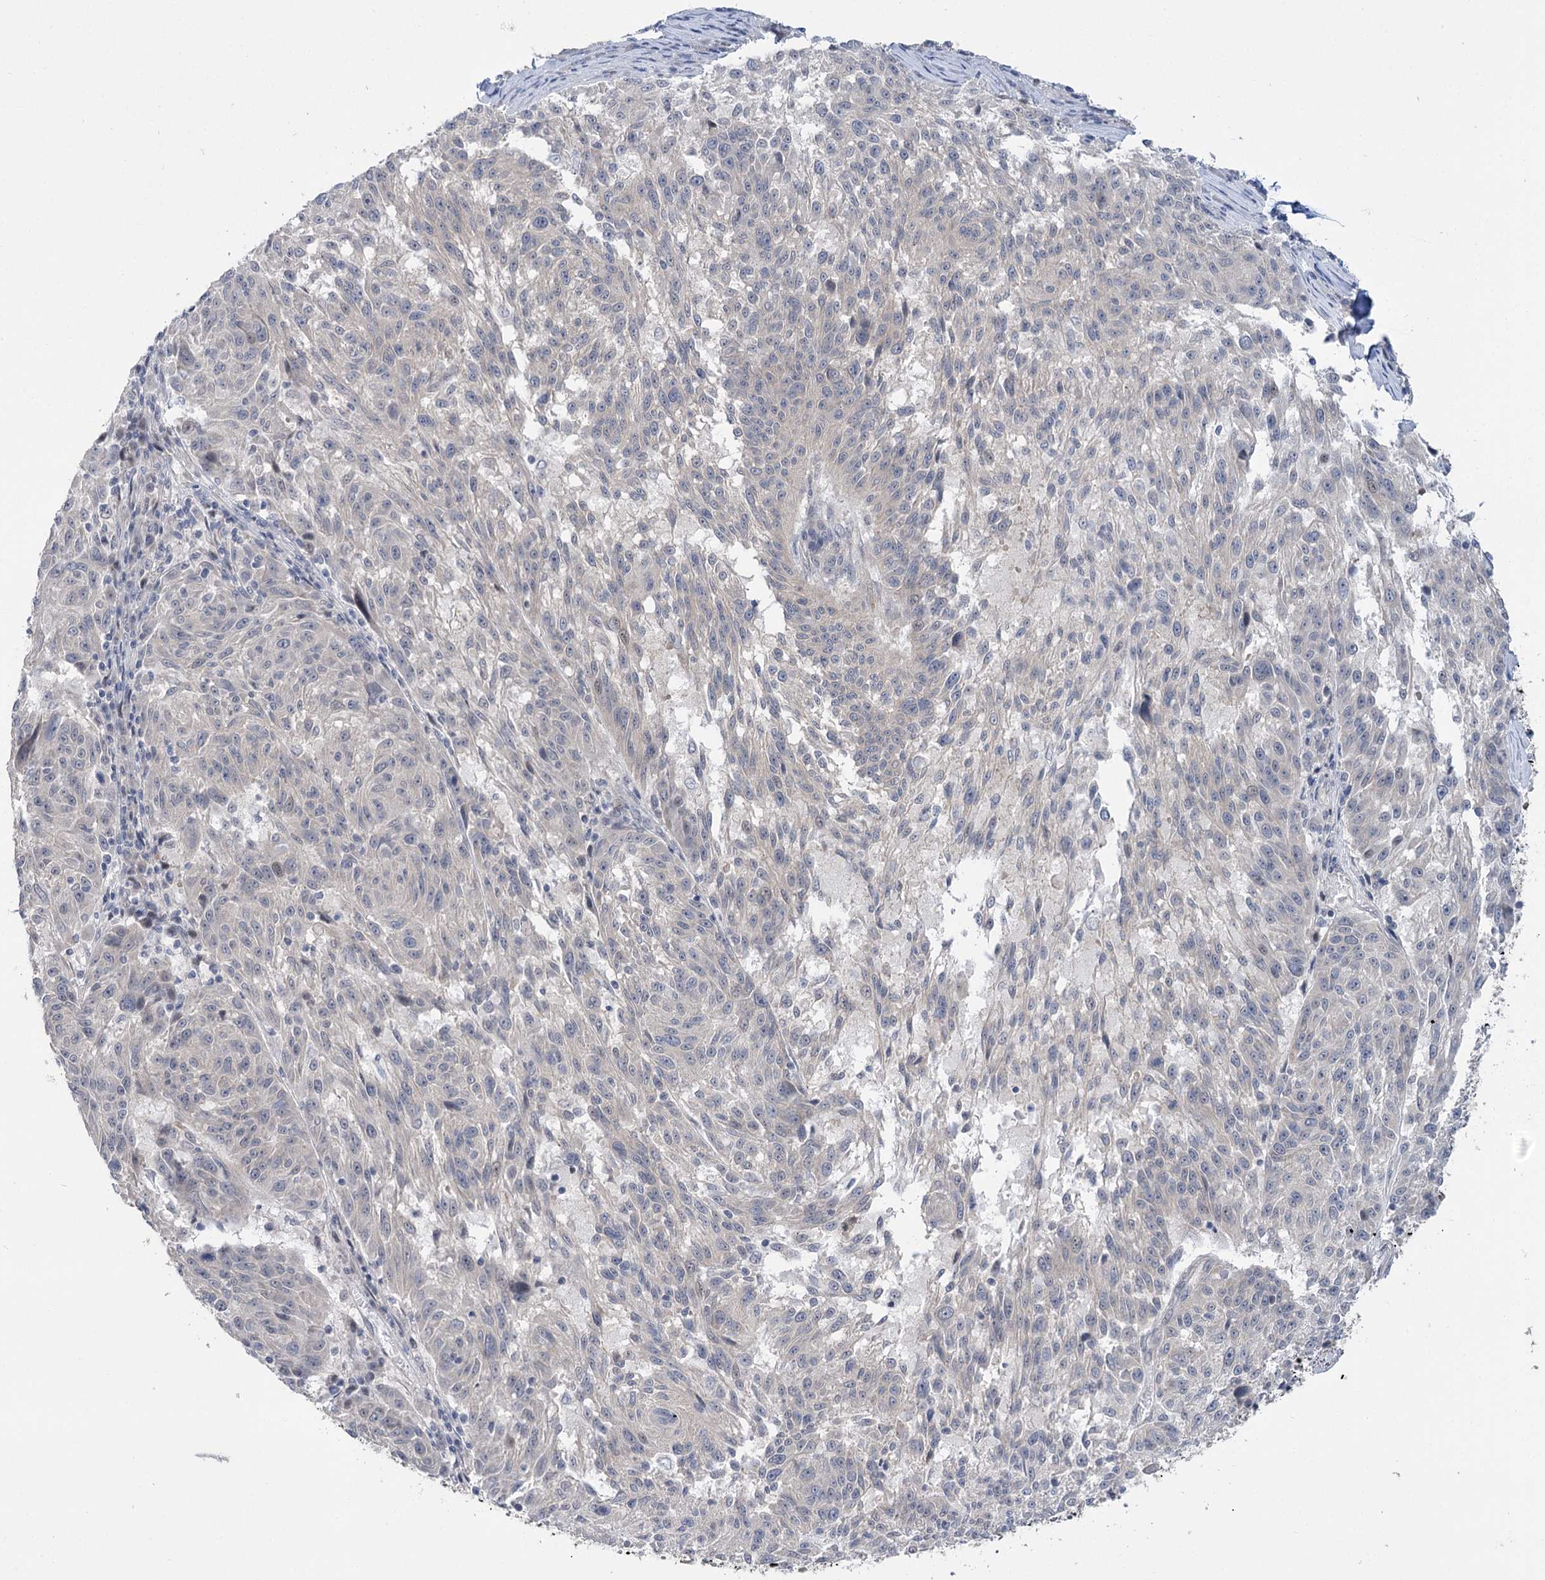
{"staining": {"intensity": "negative", "quantity": "none", "location": "none"}, "tissue": "melanoma", "cell_type": "Tumor cells", "image_type": "cancer", "snomed": [{"axis": "morphology", "description": "Malignant melanoma, NOS"}, {"axis": "topography", "description": "Skin"}], "caption": "The IHC image has no significant positivity in tumor cells of malignant melanoma tissue.", "gene": "PHYHIPL", "patient": {"sex": "male", "age": 53}}